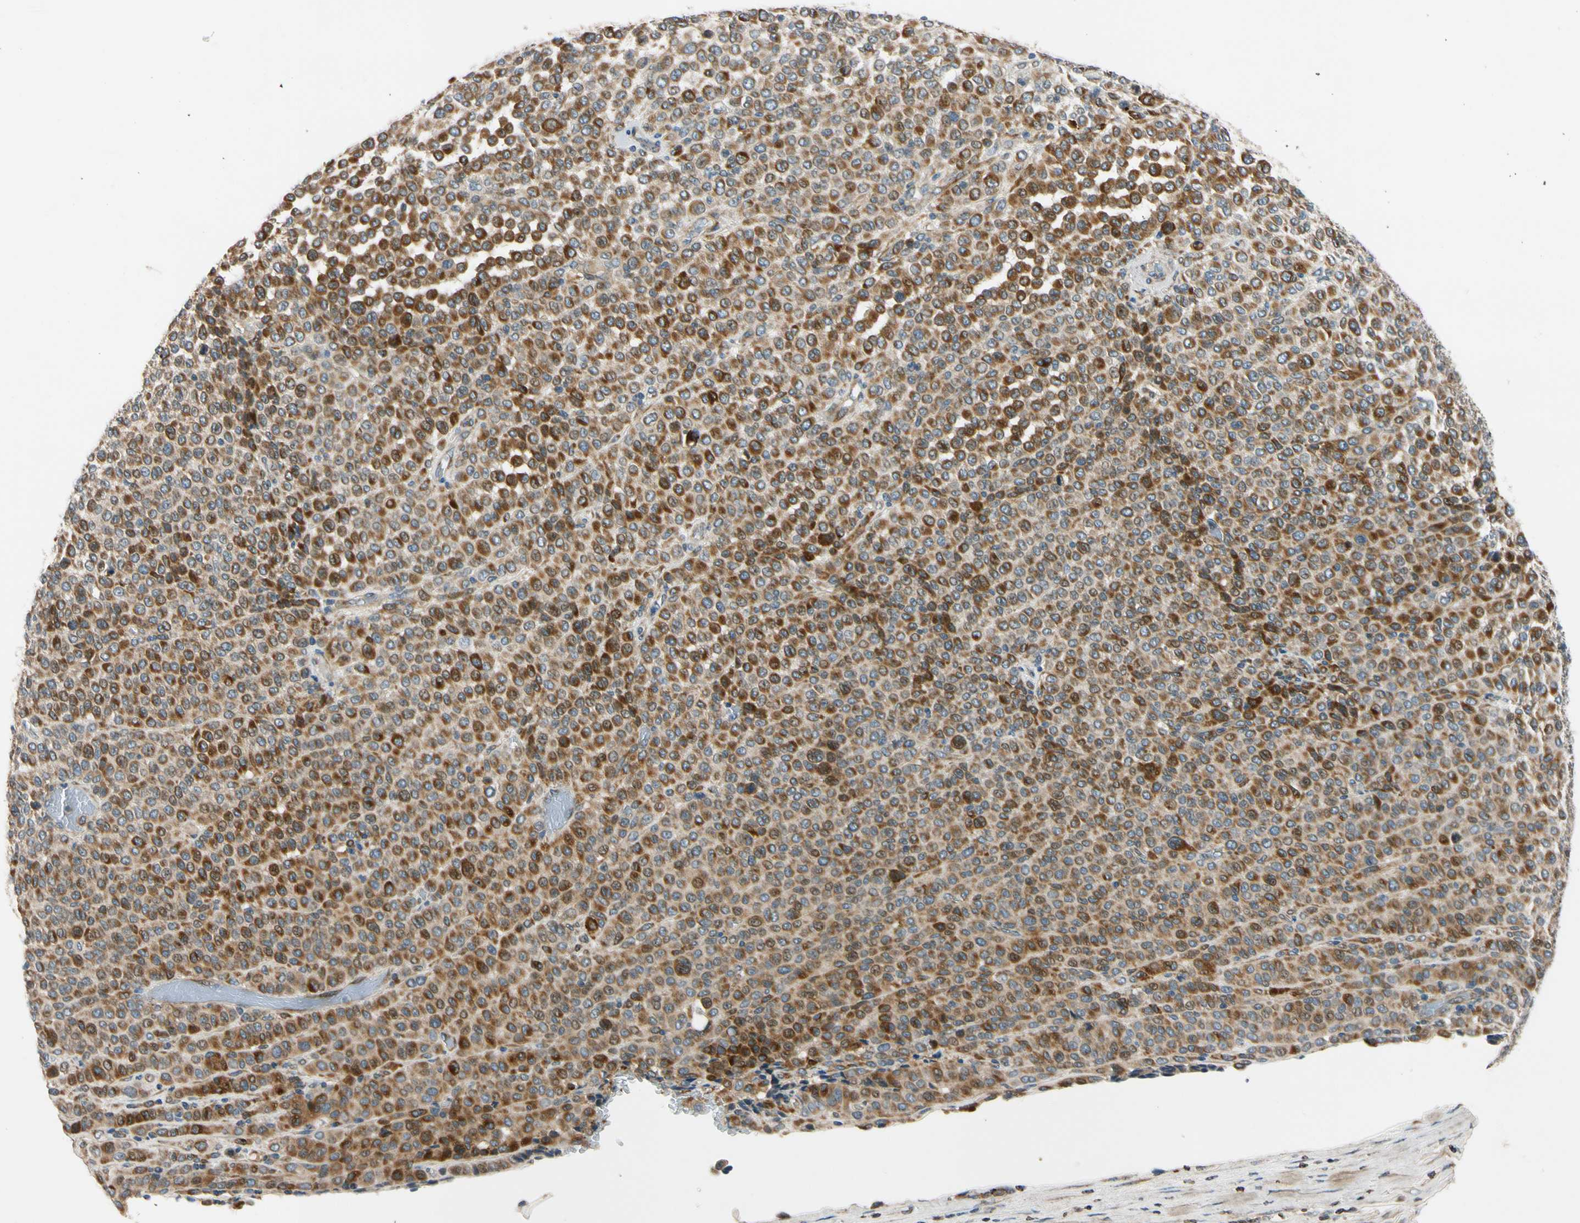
{"staining": {"intensity": "strong", "quantity": ">75%", "location": "cytoplasmic/membranous"}, "tissue": "melanoma", "cell_type": "Tumor cells", "image_type": "cancer", "snomed": [{"axis": "morphology", "description": "Malignant melanoma, Metastatic site"}, {"axis": "topography", "description": "Pancreas"}], "caption": "Tumor cells display strong cytoplasmic/membranous positivity in approximately >75% of cells in malignant melanoma (metastatic site).", "gene": "MST1R", "patient": {"sex": "female", "age": 30}}